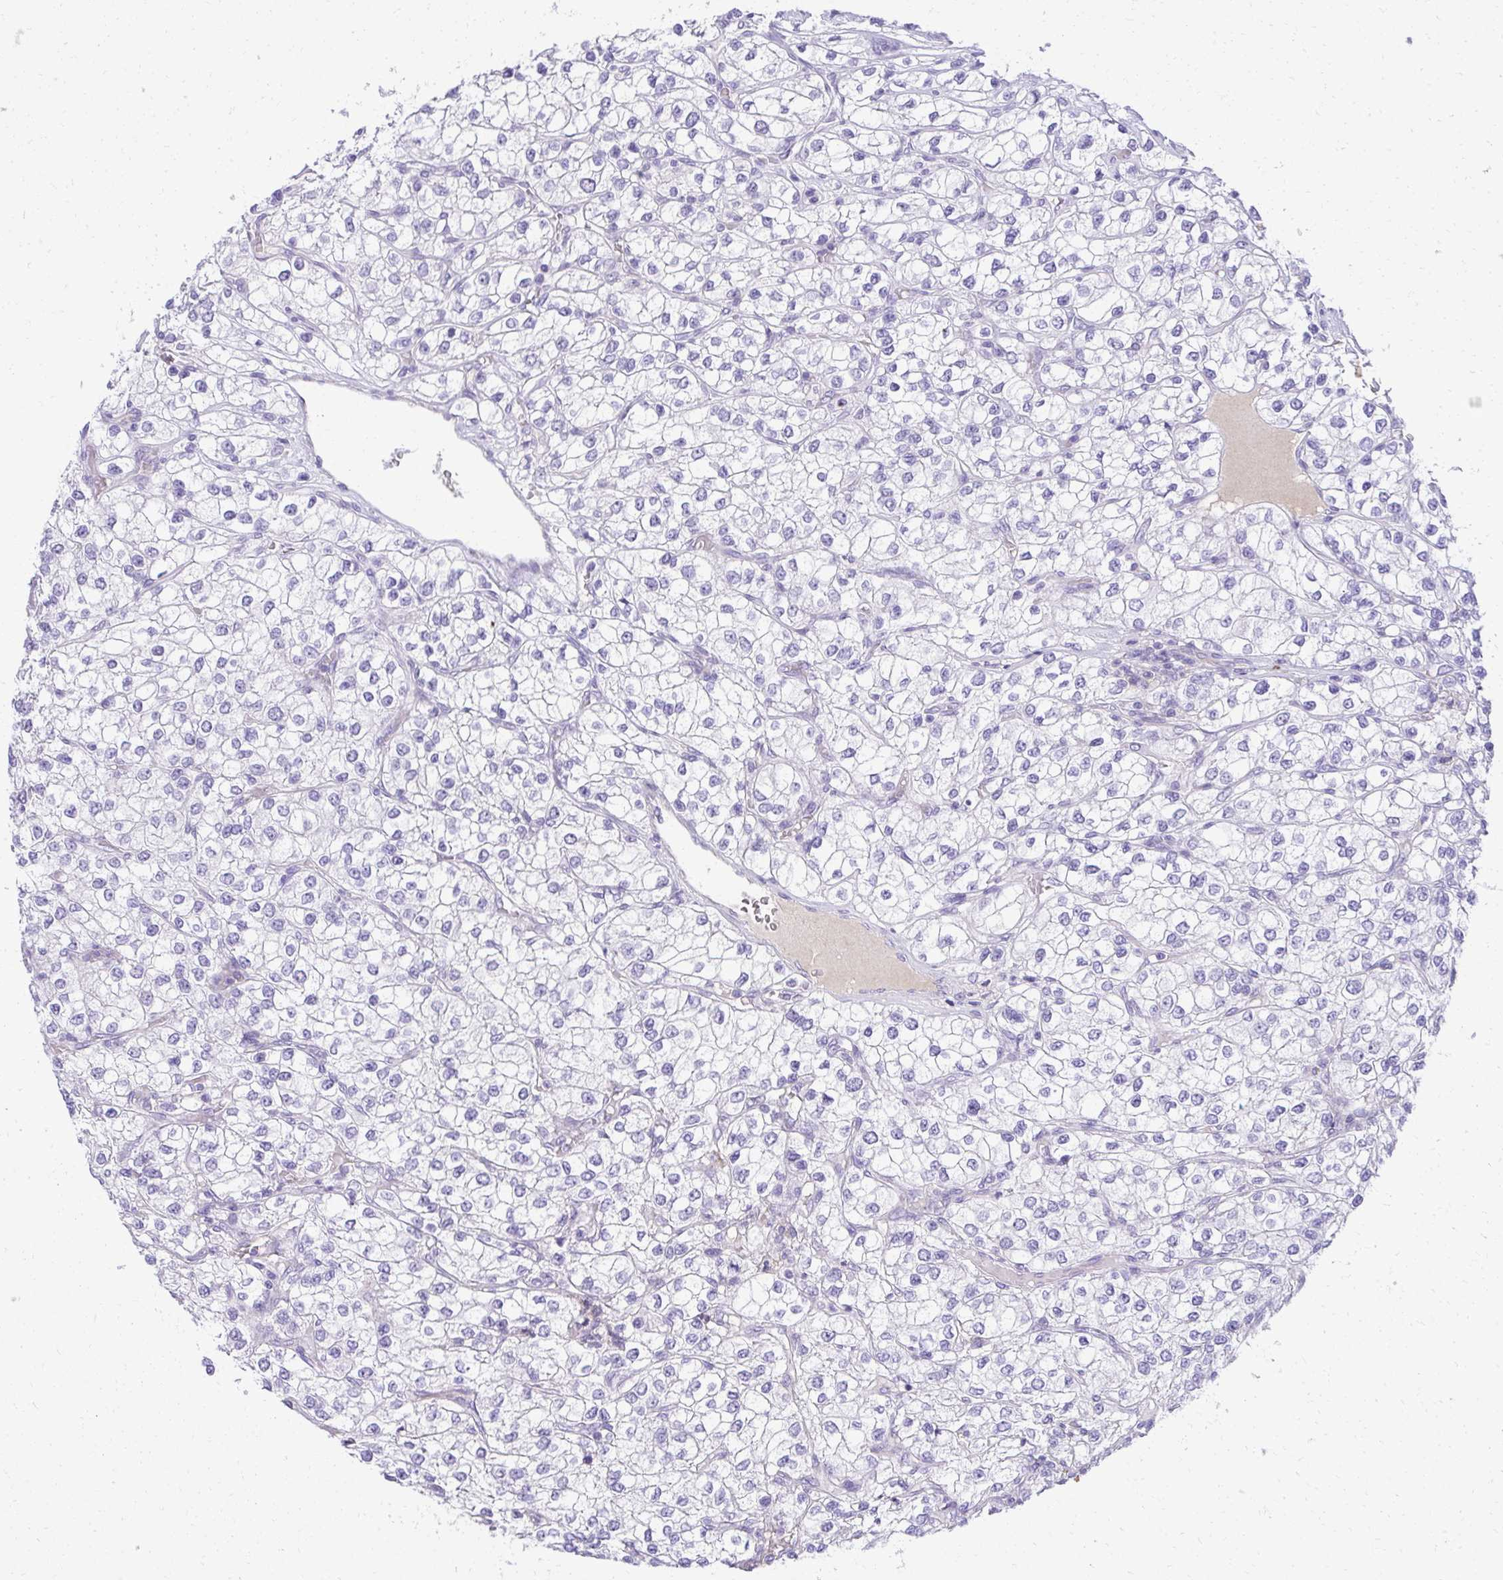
{"staining": {"intensity": "negative", "quantity": "none", "location": "none"}, "tissue": "renal cancer", "cell_type": "Tumor cells", "image_type": "cancer", "snomed": [{"axis": "morphology", "description": "Adenocarcinoma, NOS"}, {"axis": "topography", "description": "Kidney"}], "caption": "A photomicrograph of renal cancer (adenocarcinoma) stained for a protein demonstrates no brown staining in tumor cells.", "gene": "PITPNM3", "patient": {"sex": "male", "age": 80}}